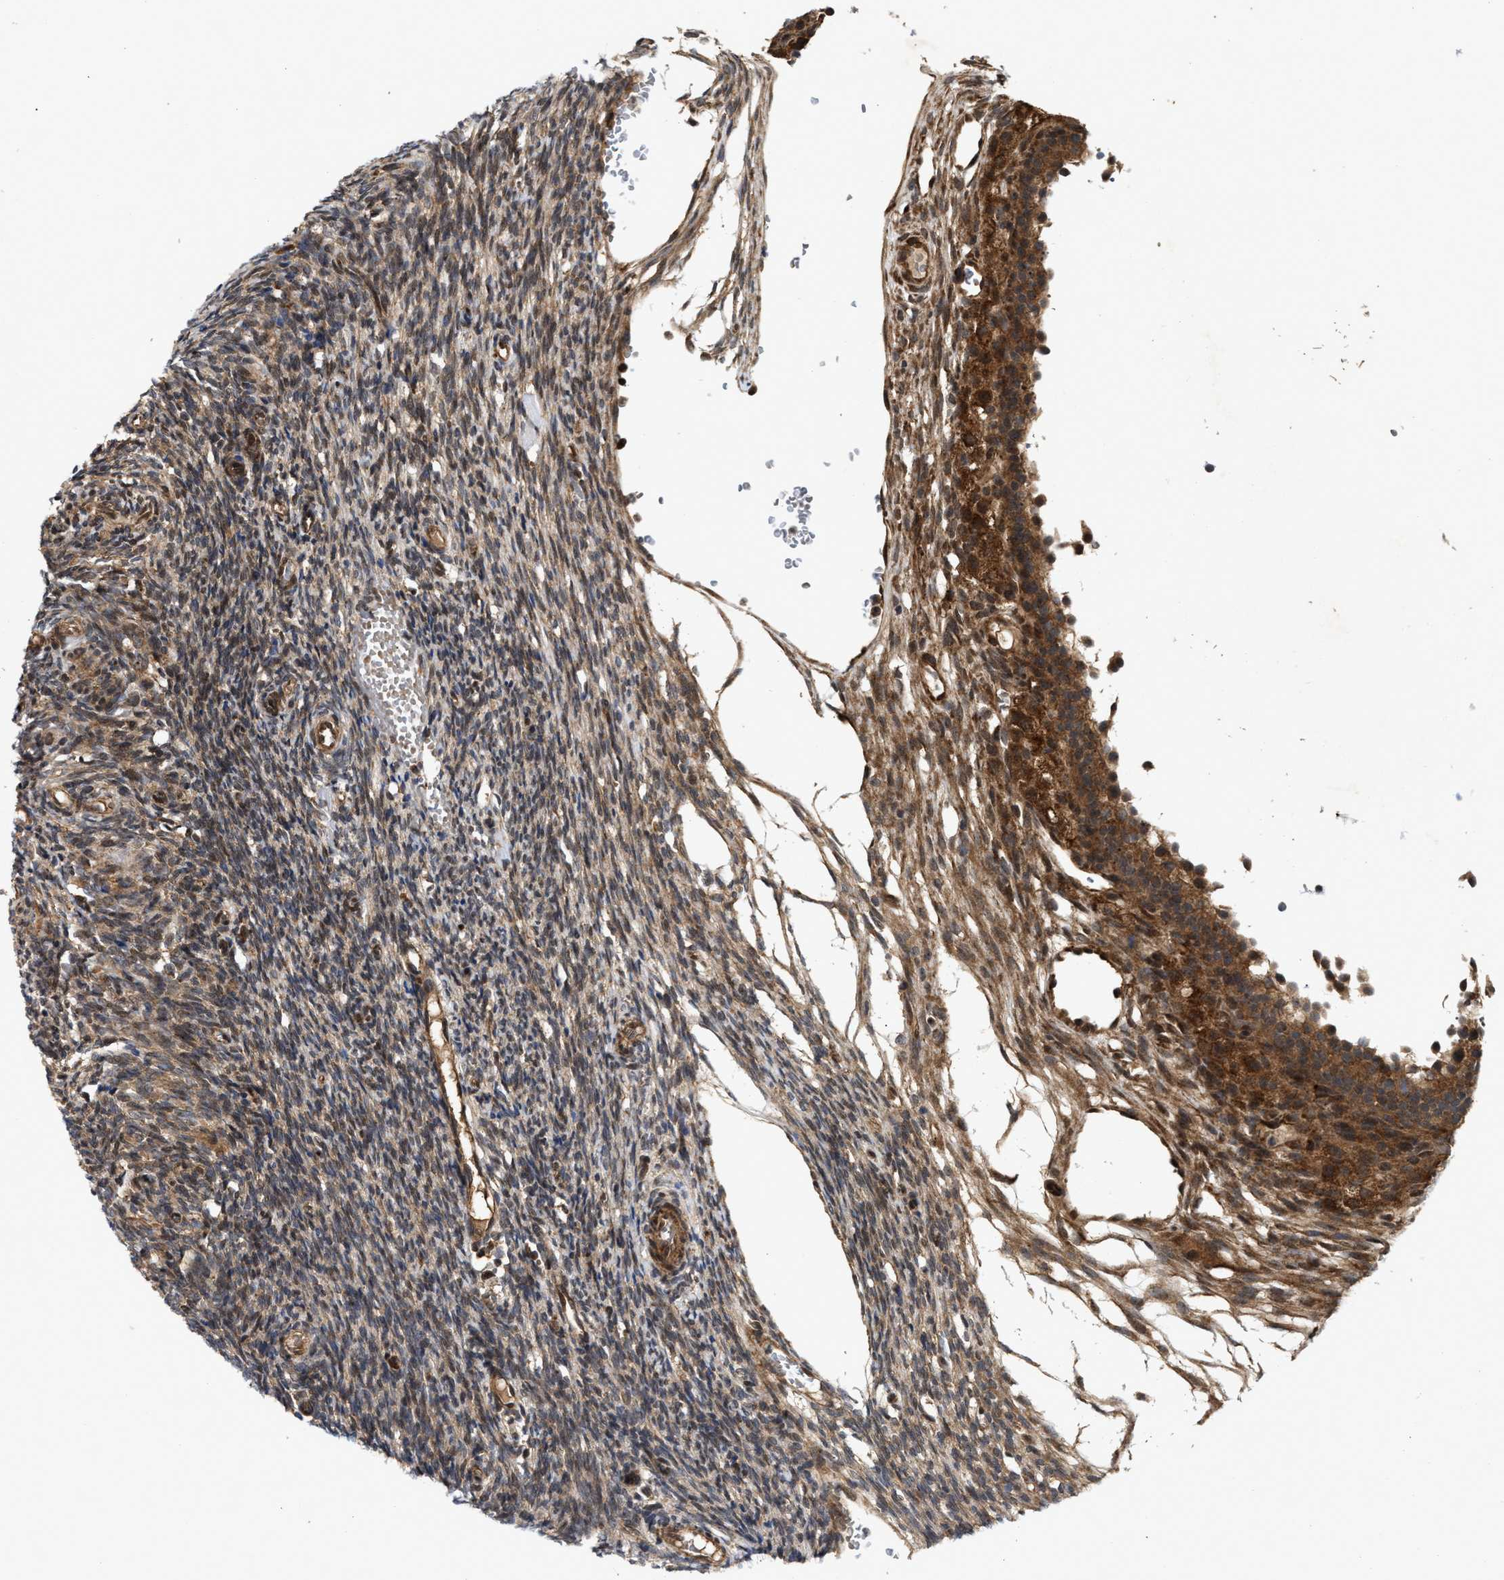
{"staining": {"intensity": "weak", "quantity": "25%-75%", "location": "cytoplasmic/membranous"}, "tissue": "ovary", "cell_type": "Ovarian stroma cells", "image_type": "normal", "snomed": [{"axis": "morphology", "description": "Normal tissue, NOS"}, {"axis": "topography", "description": "Ovary"}], "caption": "A brown stain highlights weak cytoplasmic/membranous expression of a protein in ovarian stroma cells of benign human ovary.", "gene": "CFLAR", "patient": {"sex": "female", "age": 35}}